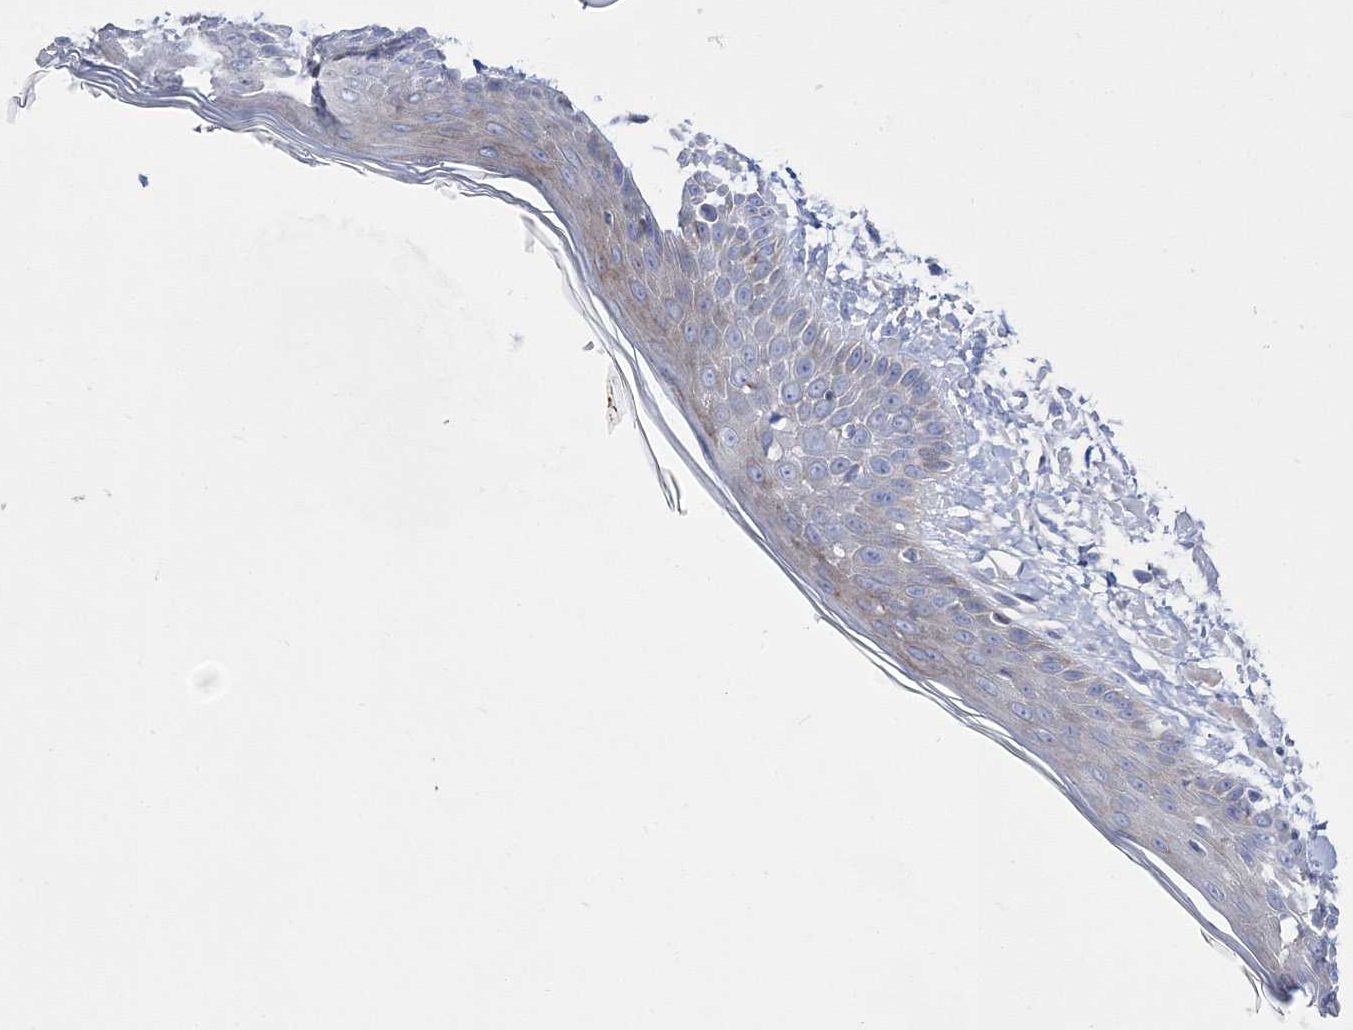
{"staining": {"intensity": "negative", "quantity": "none", "location": "none"}, "tissue": "skin", "cell_type": "Fibroblasts", "image_type": "normal", "snomed": [{"axis": "morphology", "description": "Normal tissue, NOS"}, {"axis": "topography", "description": "Skin"}, {"axis": "topography", "description": "Skeletal muscle"}], "caption": "Normal skin was stained to show a protein in brown. There is no significant staining in fibroblasts. (Brightfield microscopy of DAB (3,3'-diaminobenzidine) immunohistochemistry at high magnification).", "gene": "ARHGAP32", "patient": {"sex": "male", "age": 83}}